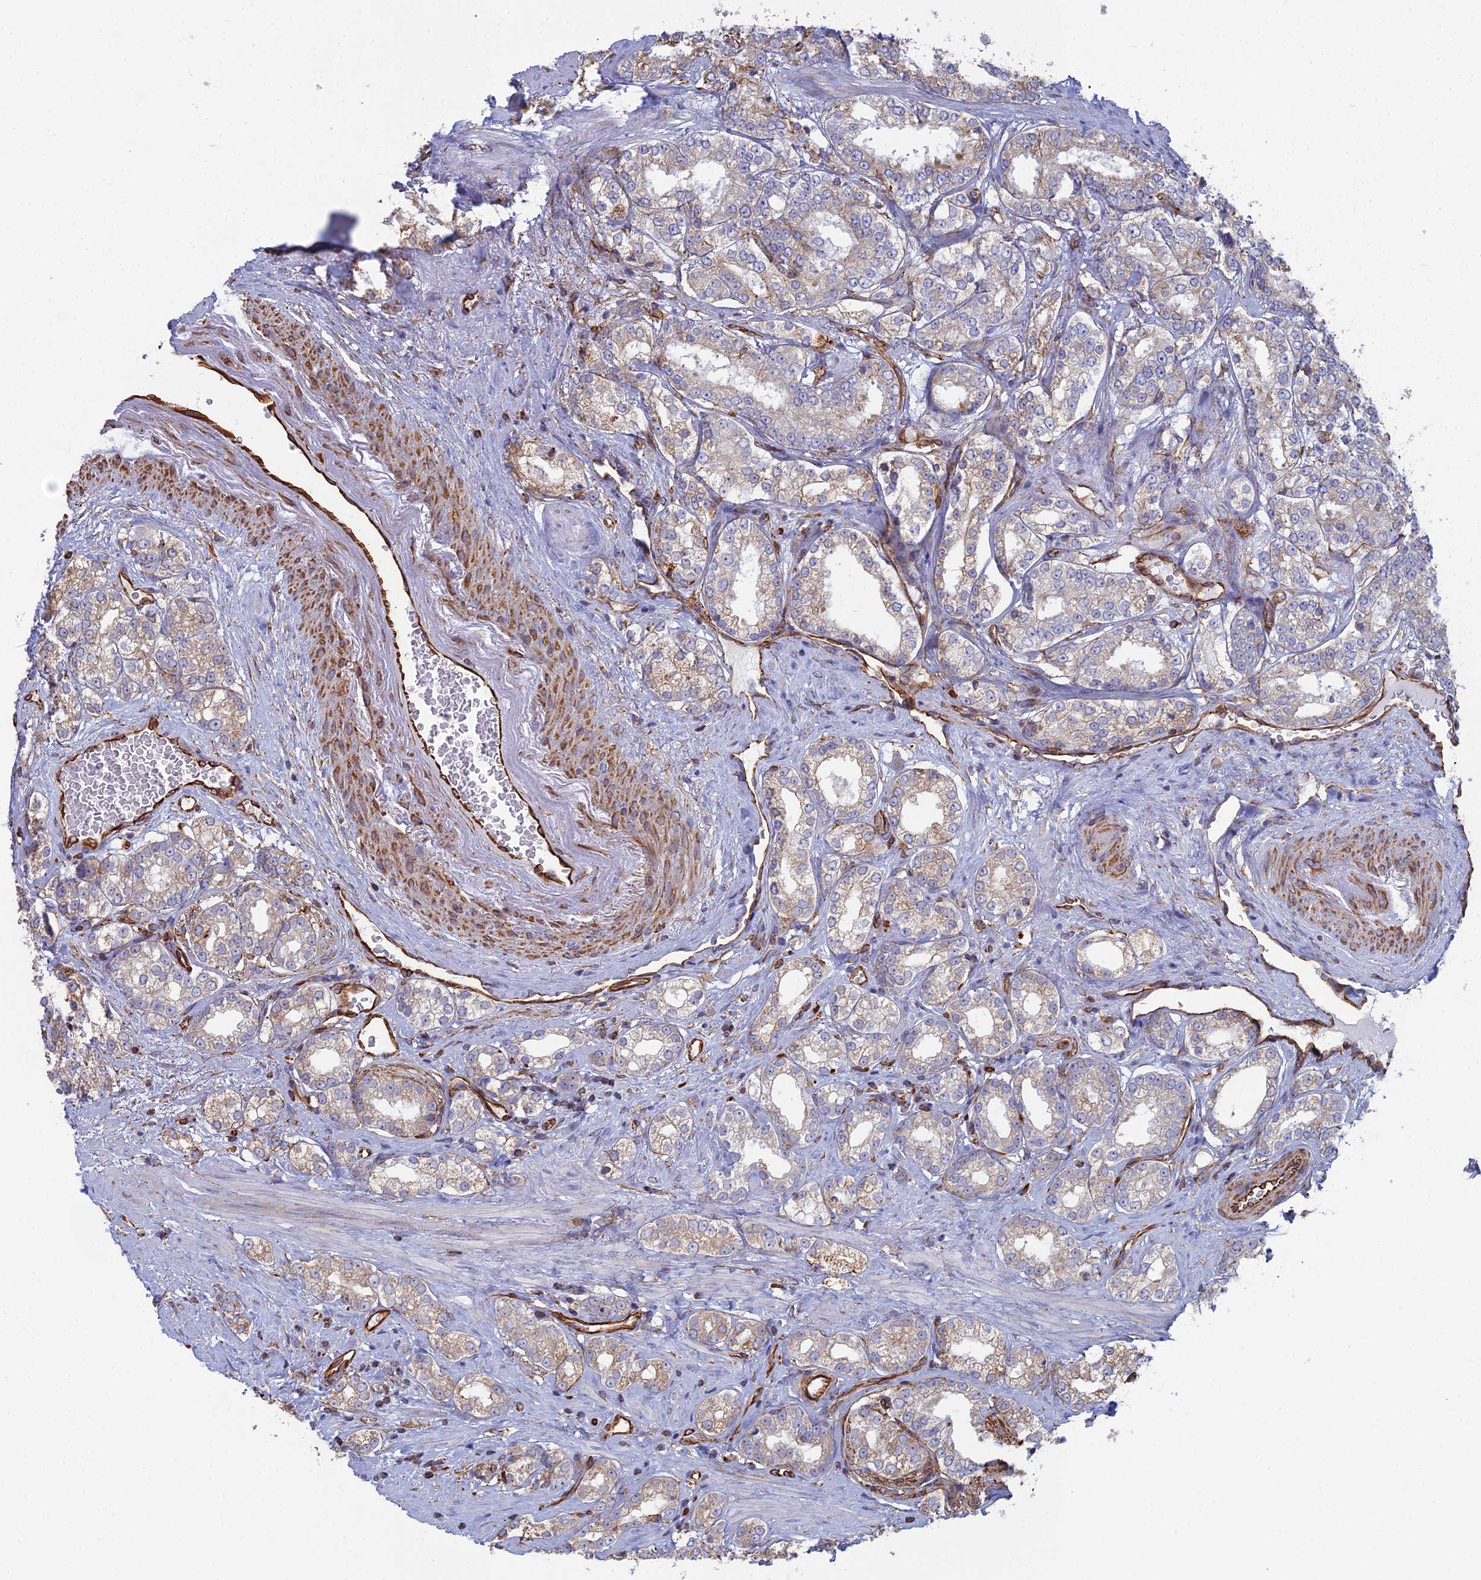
{"staining": {"intensity": "moderate", "quantity": "<25%", "location": "cytoplasmic/membranous"}, "tissue": "prostate cancer", "cell_type": "Tumor cells", "image_type": "cancer", "snomed": [{"axis": "morphology", "description": "Normal tissue, NOS"}, {"axis": "morphology", "description": "Adenocarcinoma, High grade"}, {"axis": "topography", "description": "Prostate"}], "caption": "Adenocarcinoma (high-grade) (prostate) stained for a protein (brown) demonstrates moderate cytoplasmic/membranous positive expression in about <25% of tumor cells.", "gene": "CLVS2", "patient": {"sex": "male", "age": 83}}